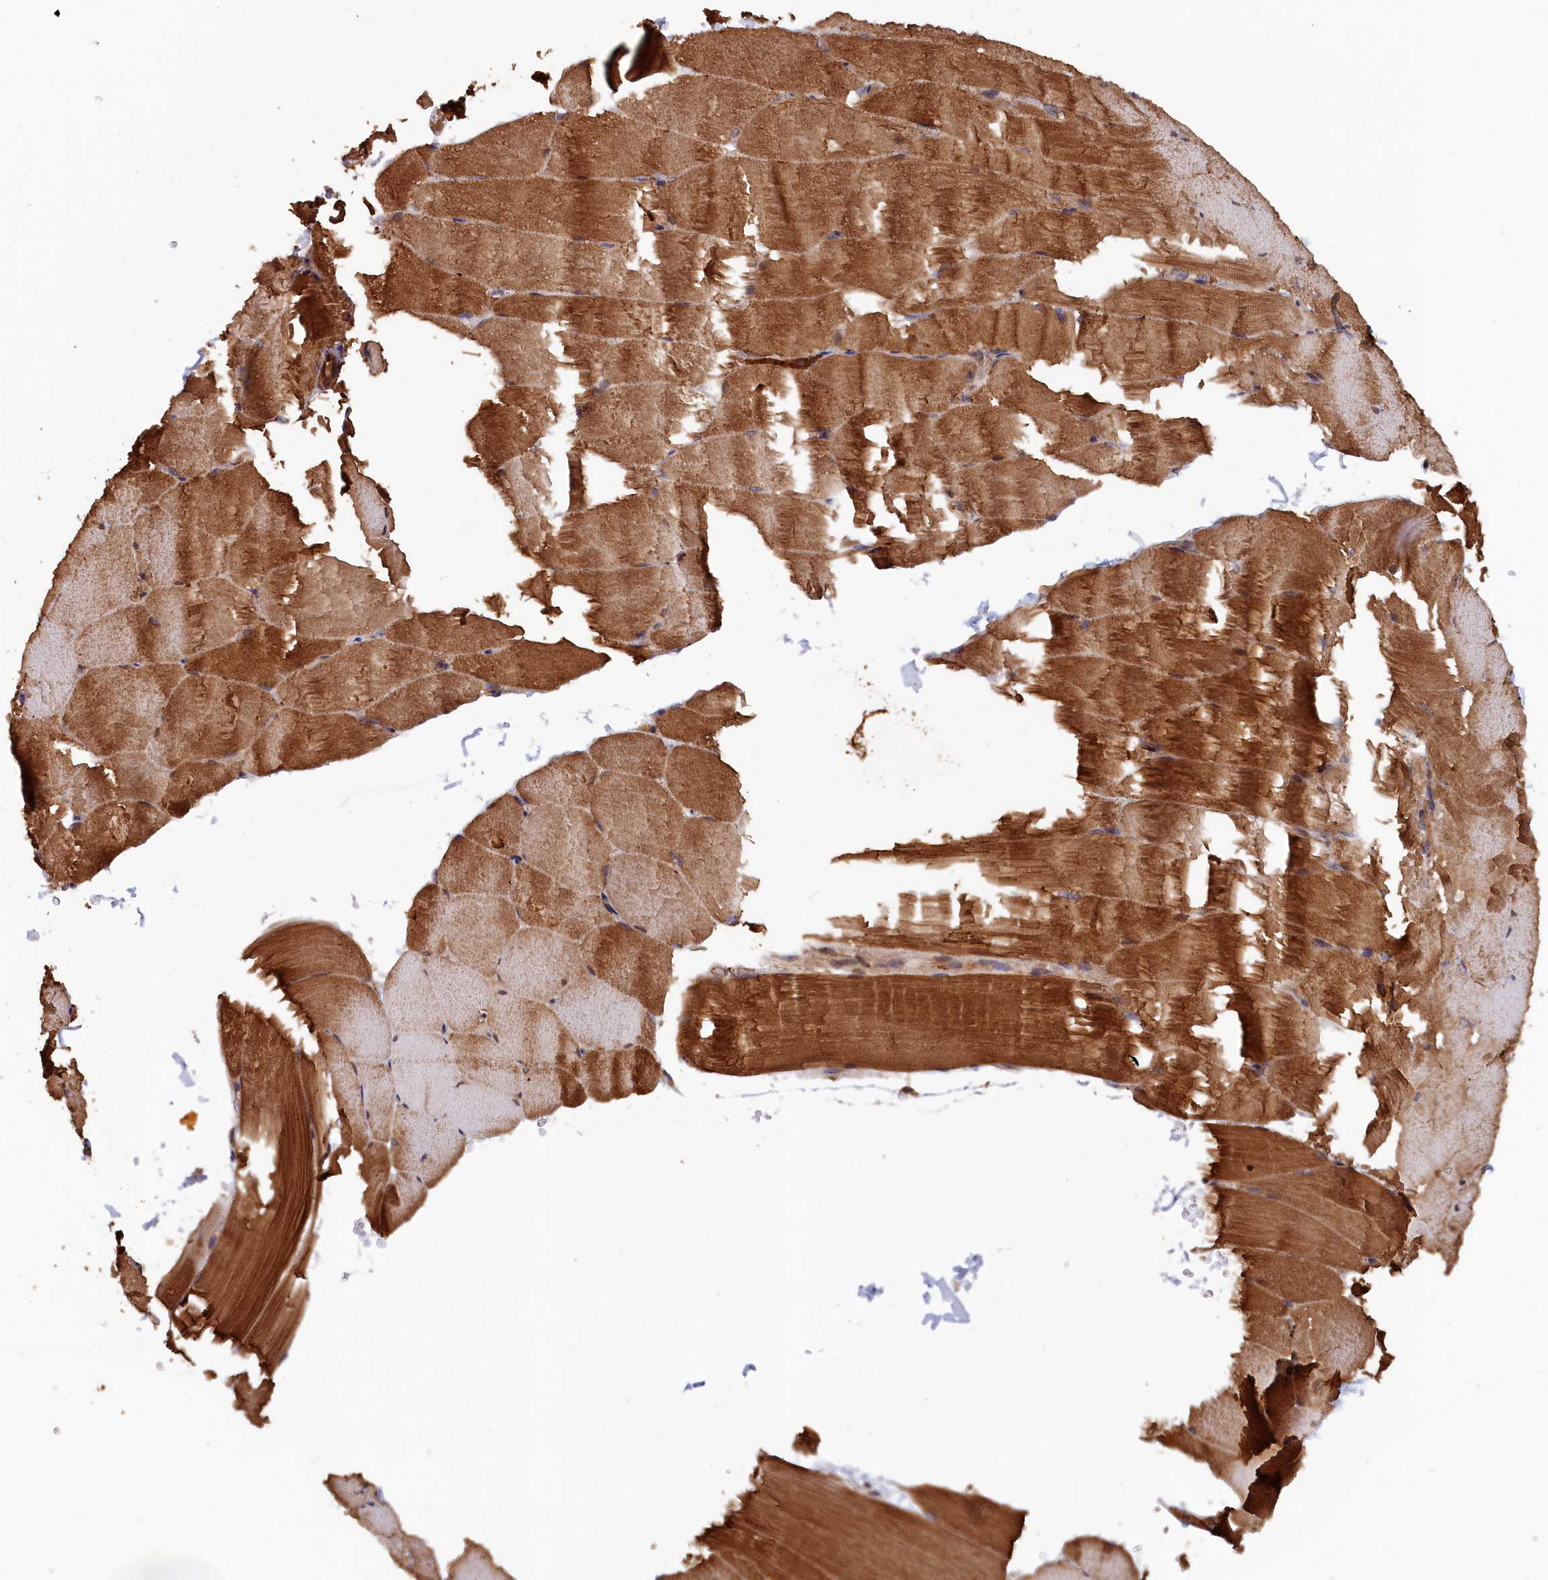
{"staining": {"intensity": "strong", "quantity": "25%-75%", "location": "cytoplasmic/membranous"}, "tissue": "skeletal muscle", "cell_type": "Myocytes", "image_type": "normal", "snomed": [{"axis": "morphology", "description": "Normal tissue, NOS"}, {"axis": "topography", "description": "Skeletal muscle"}, {"axis": "topography", "description": "Parathyroid gland"}], "caption": "IHC staining of unremarkable skeletal muscle, which shows high levels of strong cytoplasmic/membranous staining in approximately 25%-75% of myocytes indicating strong cytoplasmic/membranous protein positivity. The staining was performed using DAB (3,3'-diaminobenzidine) (brown) for protein detection and nuclei were counterstained in hematoxylin (blue).", "gene": "GREB1L", "patient": {"sex": "female", "age": 37}}